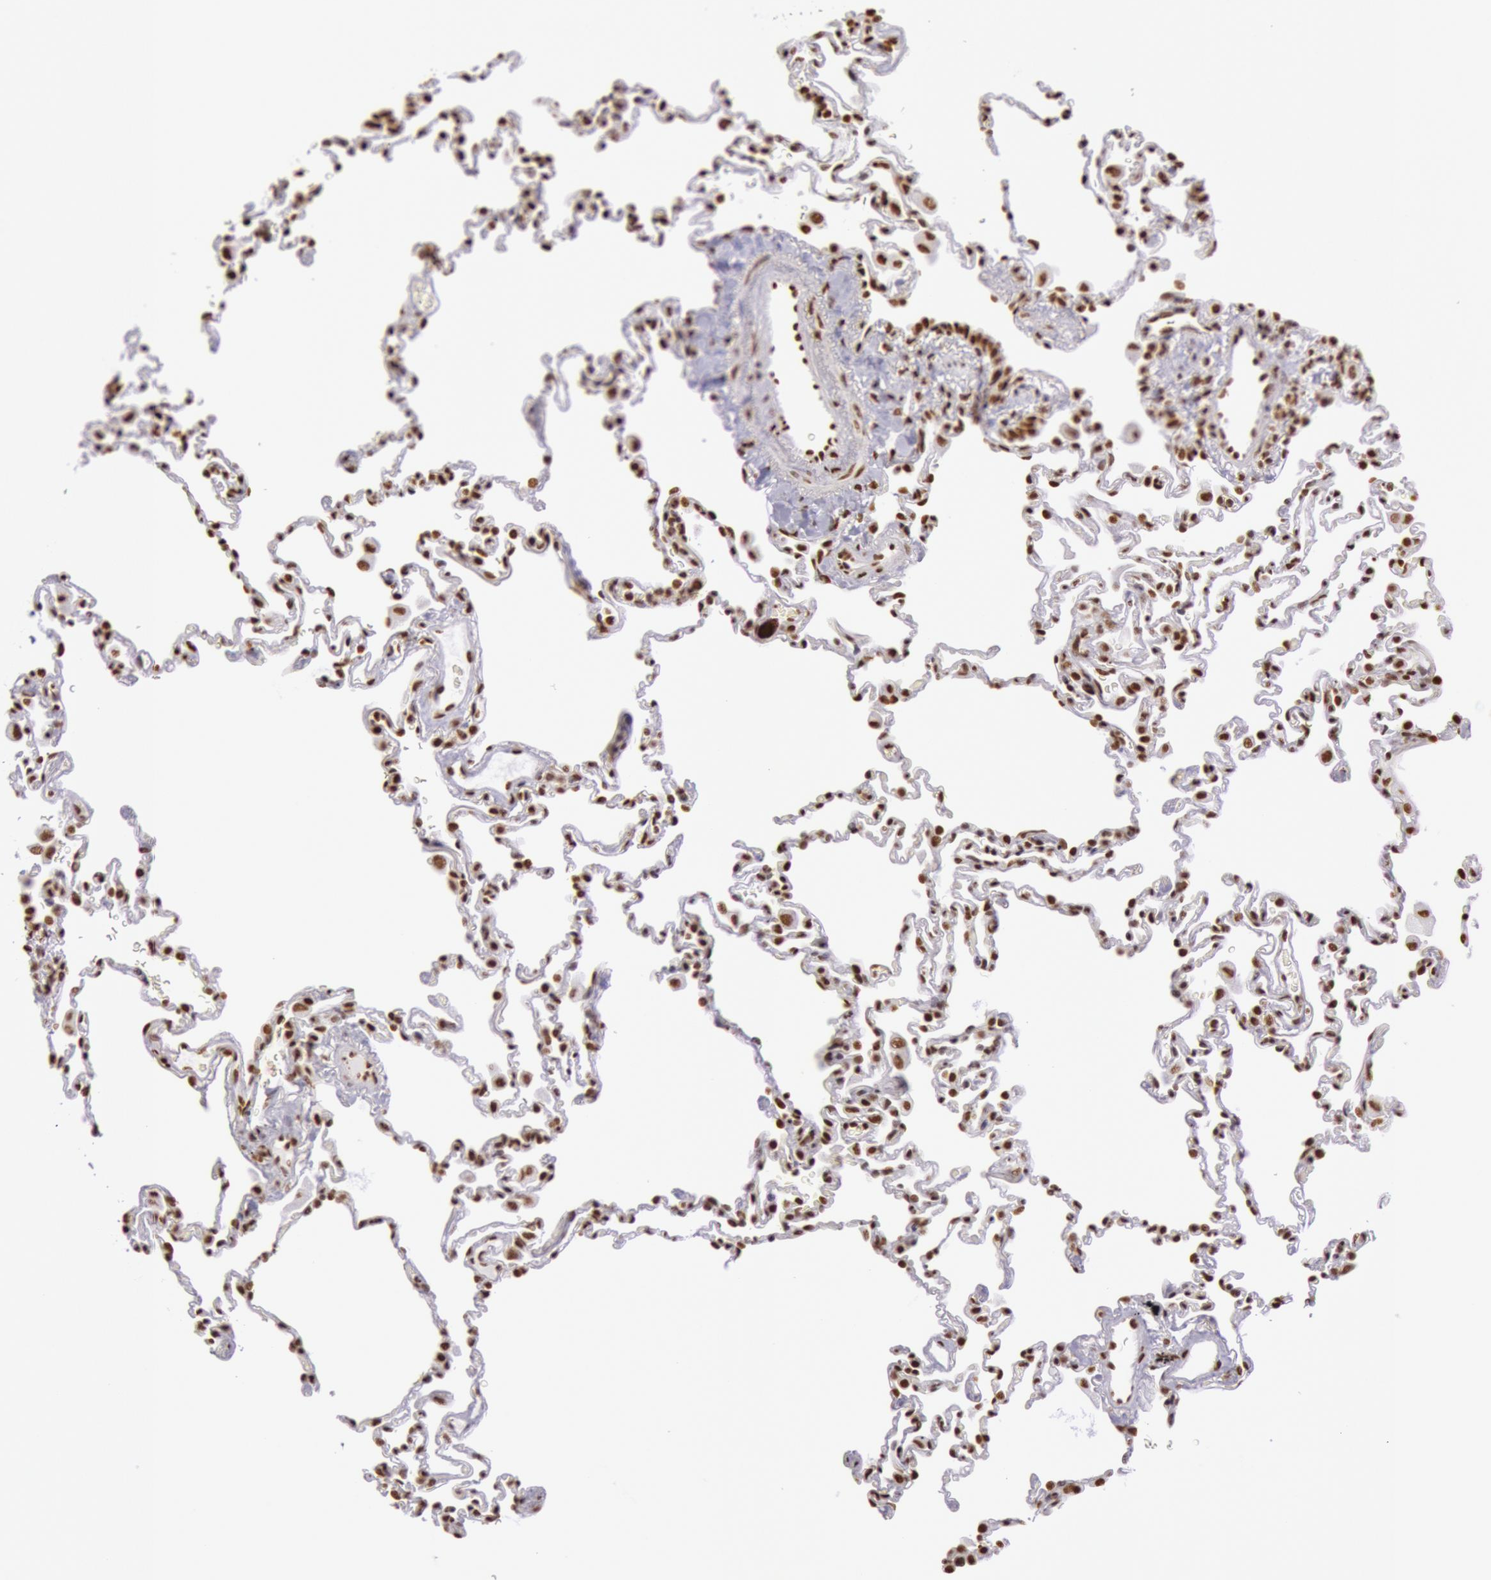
{"staining": {"intensity": "moderate", "quantity": ">75%", "location": "nuclear"}, "tissue": "lung", "cell_type": "Alveolar cells", "image_type": "normal", "snomed": [{"axis": "morphology", "description": "Normal tissue, NOS"}, {"axis": "topography", "description": "Lung"}], "caption": "Protein staining demonstrates moderate nuclear expression in about >75% of alveolar cells in normal lung. The staining was performed using DAB (3,3'-diaminobenzidine) to visualize the protein expression in brown, while the nuclei were stained in blue with hematoxylin (Magnification: 20x).", "gene": "HNRNPH1", "patient": {"sex": "male", "age": 59}}